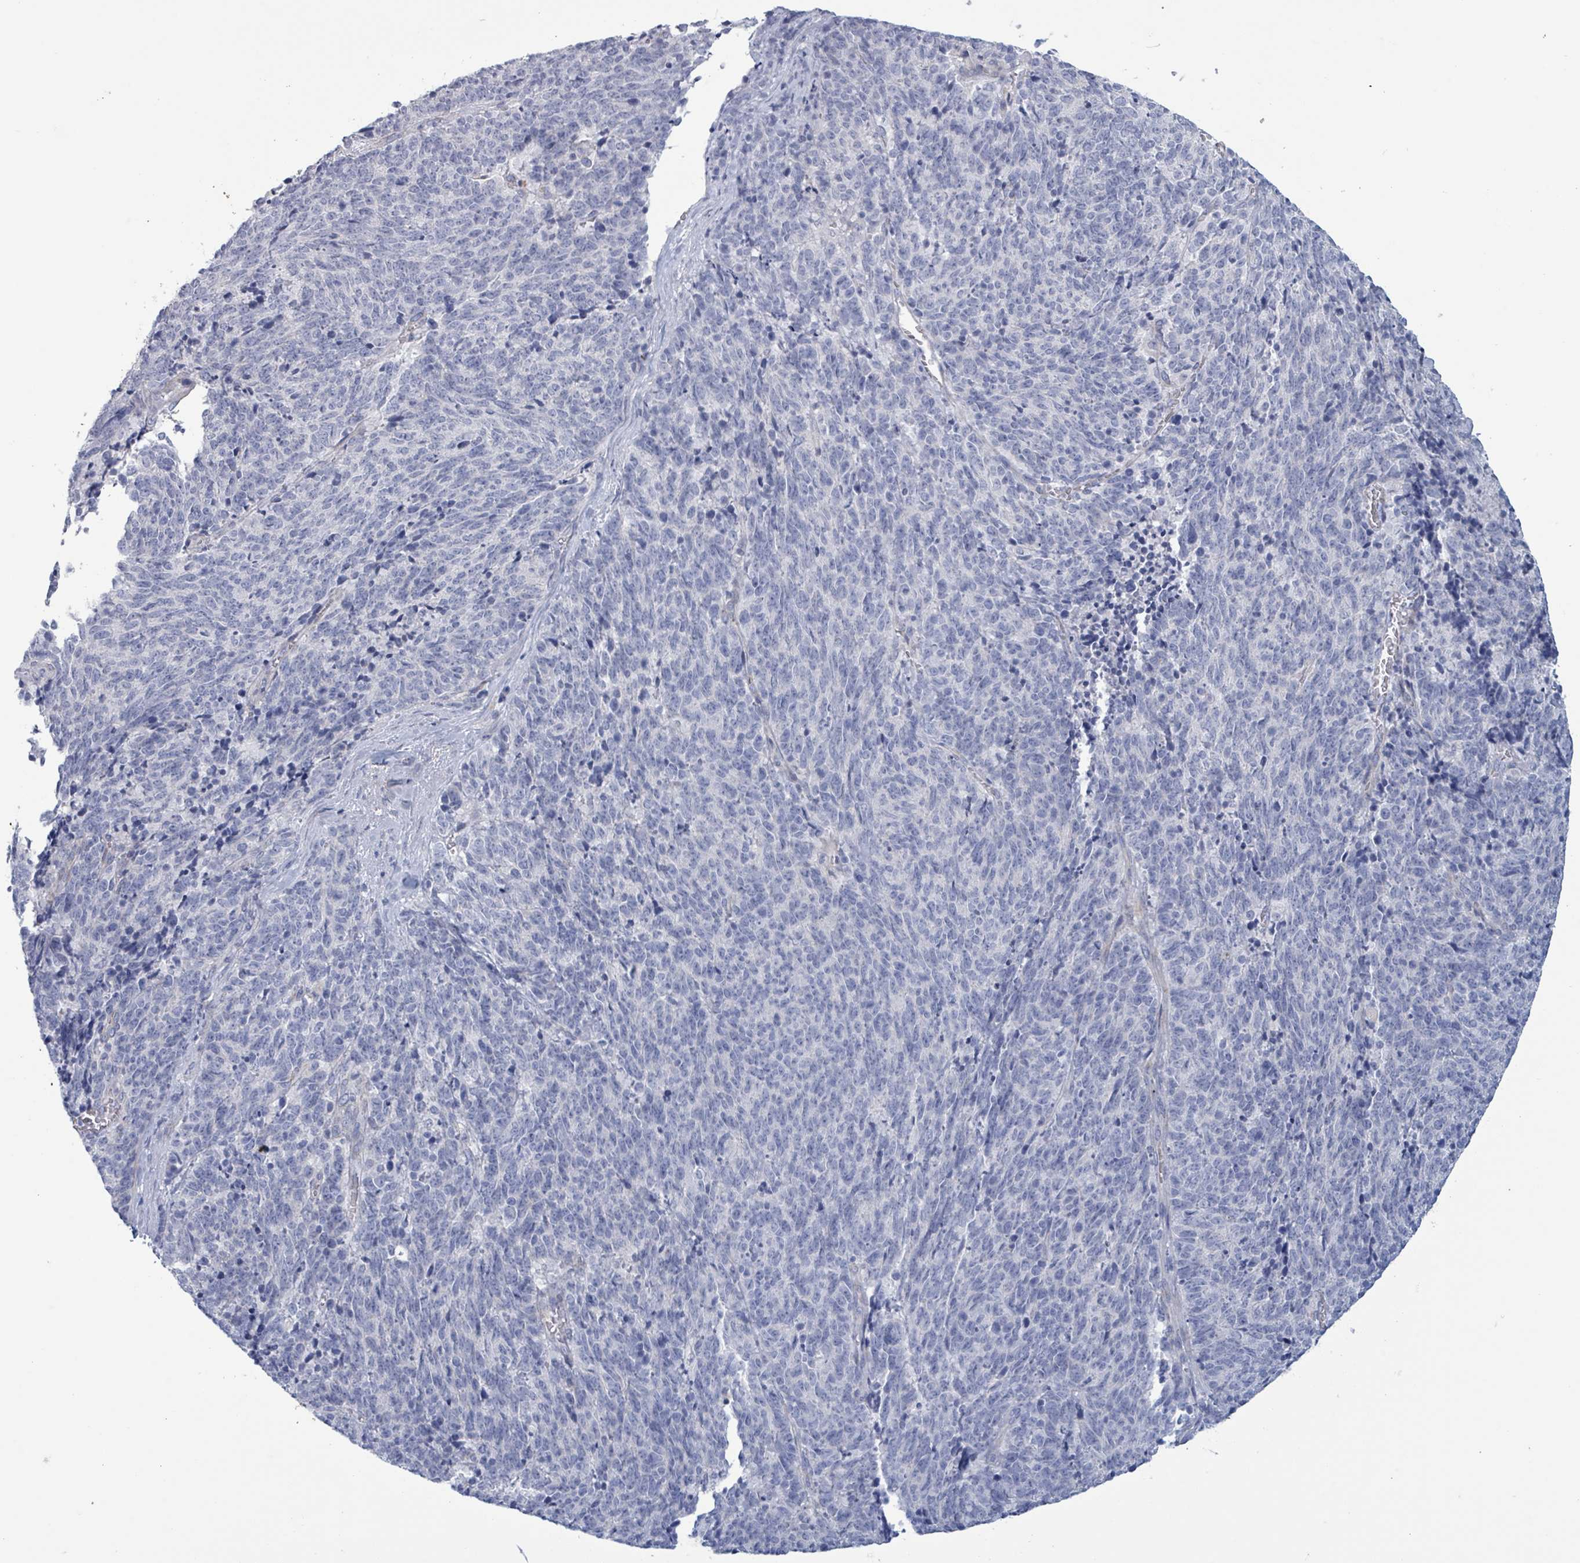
{"staining": {"intensity": "negative", "quantity": "none", "location": "none"}, "tissue": "cervical cancer", "cell_type": "Tumor cells", "image_type": "cancer", "snomed": [{"axis": "morphology", "description": "Squamous cell carcinoma, NOS"}, {"axis": "topography", "description": "Cervix"}], "caption": "Squamous cell carcinoma (cervical) was stained to show a protein in brown. There is no significant staining in tumor cells. (DAB immunohistochemistry (IHC), high magnification).", "gene": "PKLR", "patient": {"sex": "female", "age": 29}}